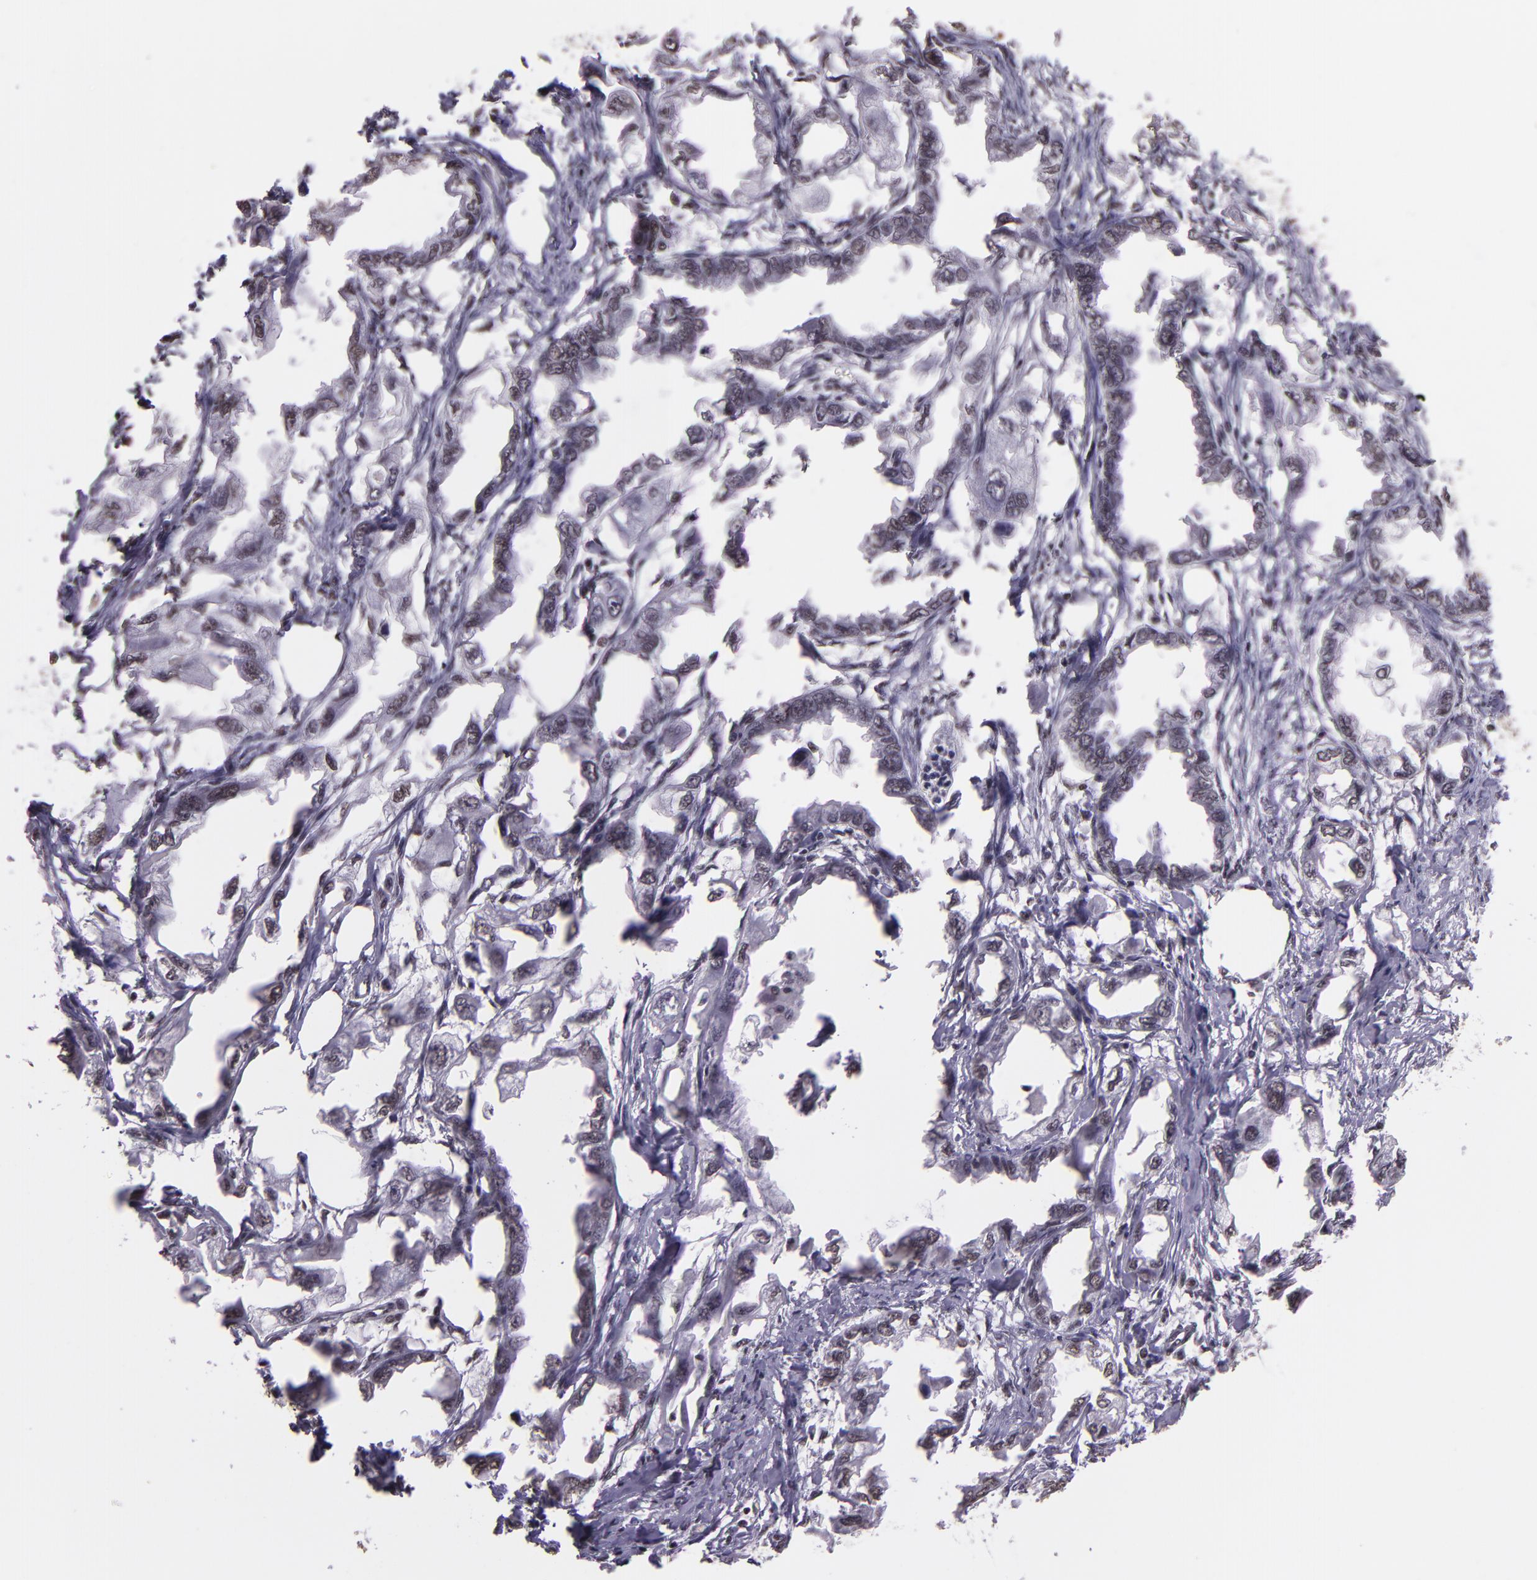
{"staining": {"intensity": "moderate", "quantity": "<25%", "location": "nuclear"}, "tissue": "endometrial cancer", "cell_type": "Tumor cells", "image_type": "cancer", "snomed": [{"axis": "morphology", "description": "Adenocarcinoma, NOS"}, {"axis": "topography", "description": "Endometrium"}], "caption": "This is an image of immunohistochemistry (IHC) staining of endometrial cancer (adenocarcinoma), which shows moderate positivity in the nuclear of tumor cells.", "gene": "USF1", "patient": {"sex": "female", "age": 67}}